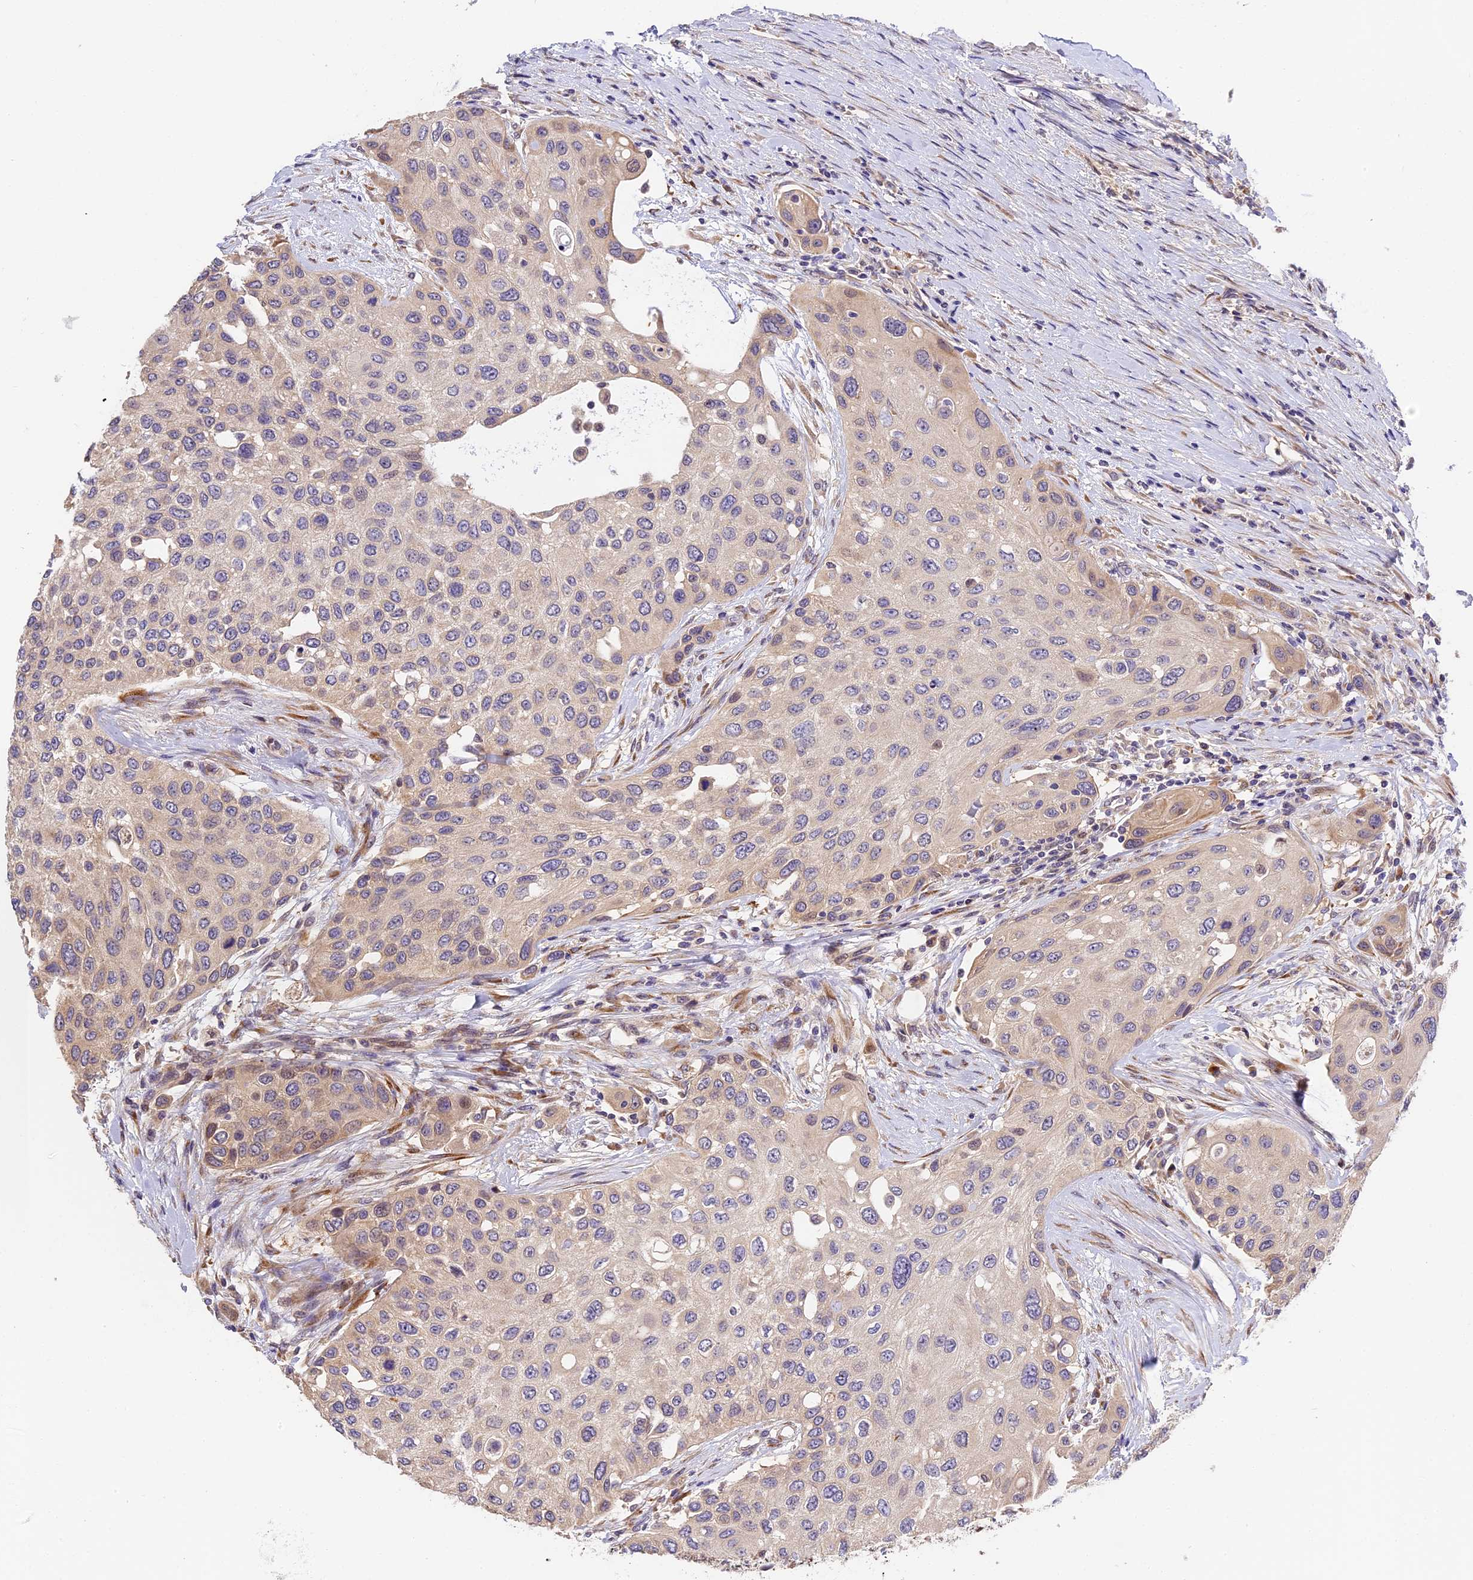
{"staining": {"intensity": "weak", "quantity": "25%-75%", "location": "cytoplasmic/membranous"}, "tissue": "urothelial cancer", "cell_type": "Tumor cells", "image_type": "cancer", "snomed": [{"axis": "morphology", "description": "Normal tissue, NOS"}, {"axis": "morphology", "description": "Urothelial carcinoma, High grade"}, {"axis": "topography", "description": "Vascular tissue"}, {"axis": "topography", "description": "Urinary bladder"}], "caption": "Human high-grade urothelial carcinoma stained with a brown dye demonstrates weak cytoplasmic/membranous positive staining in about 25%-75% of tumor cells.", "gene": "BSCL2", "patient": {"sex": "female", "age": 56}}